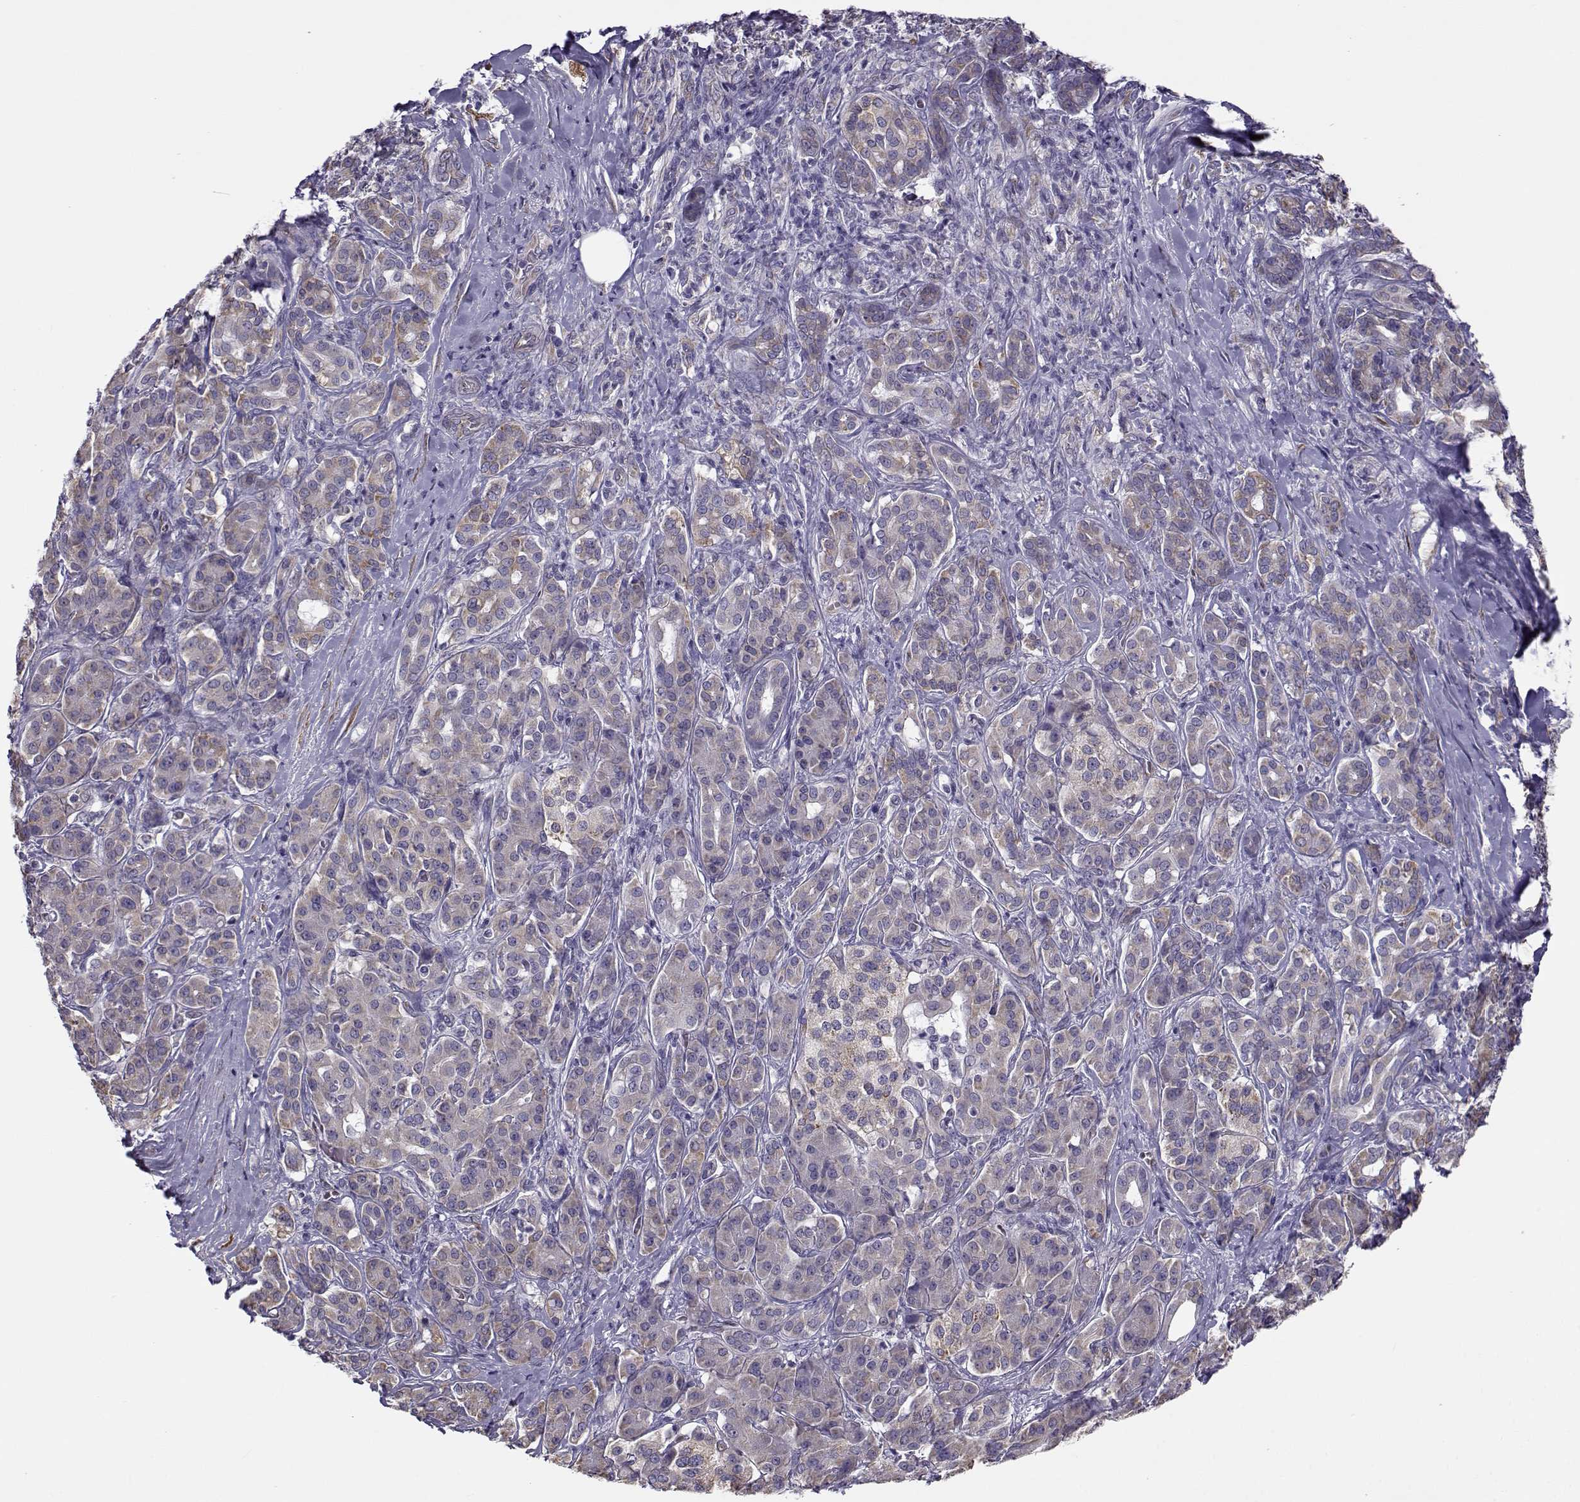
{"staining": {"intensity": "moderate", "quantity": "<25%", "location": "cytoplasmic/membranous"}, "tissue": "pancreatic cancer", "cell_type": "Tumor cells", "image_type": "cancer", "snomed": [{"axis": "morphology", "description": "Normal tissue, NOS"}, {"axis": "morphology", "description": "Inflammation, NOS"}, {"axis": "morphology", "description": "Adenocarcinoma, NOS"}, {"axis": "topography", "description": "Pancreas"}], "caption": "This photomicrograph shows IHC staining of pancreatic cancer (adenocarcinoma), with low moderate cytoplasmic/membranous positivity in approximately <25% of tumor cells.", "gene": "BEND6", "patient": {"sex": "male", "age": 57}}